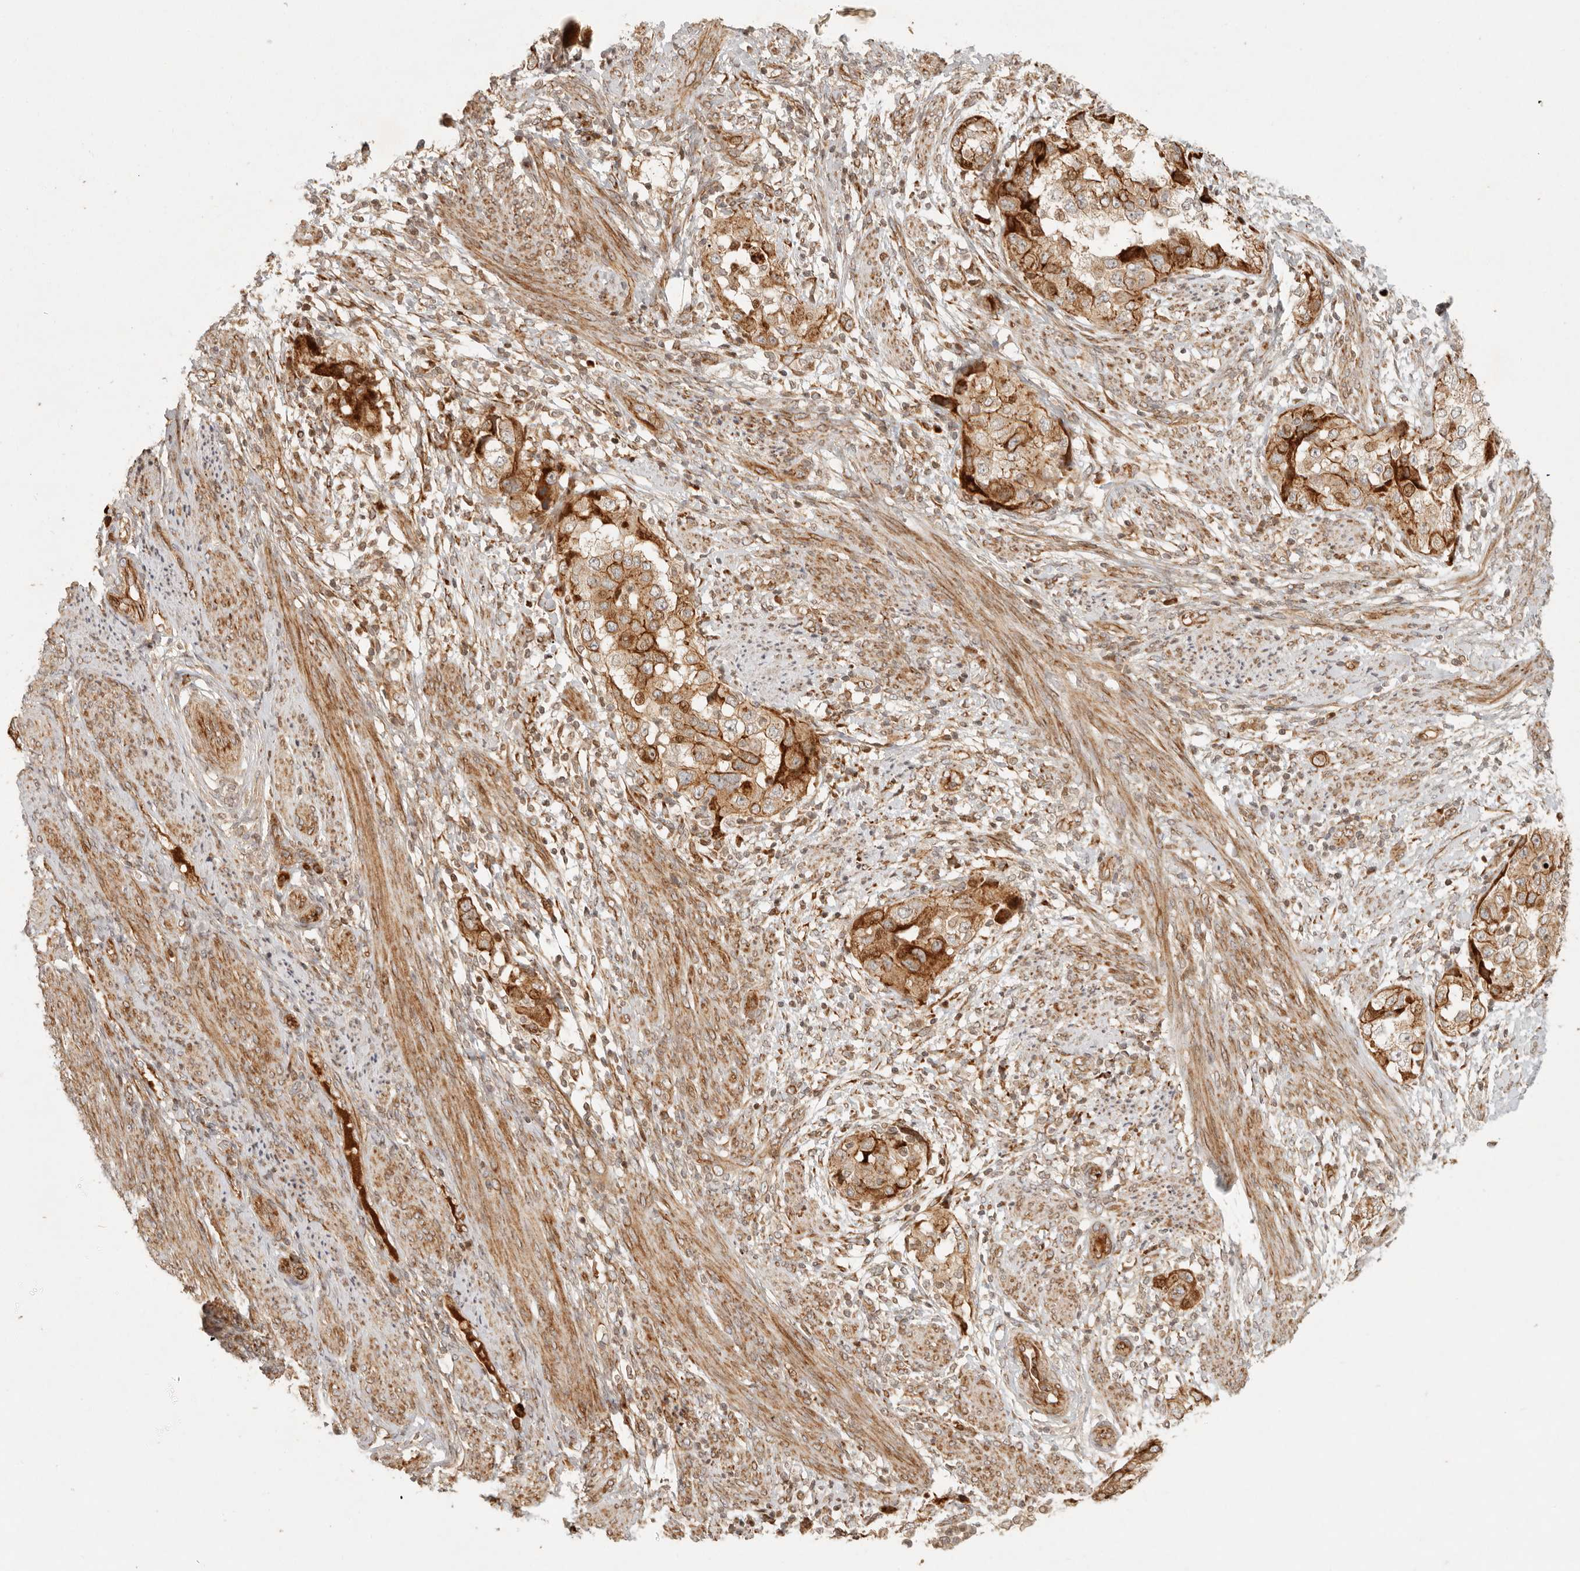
{"staining": {"intensity": "strong", "quantity": ">75%", "location": "cytoplasmic/membranous"}, "tissue": "endometrial cancer", "cell_type": "Tumor cells", "image_type": "cancer", "snomed": [{"axis": "morphology", "description": "Adenocarcinoma, NOS"}, {"axis": "topography", "description": "Endometrium"}], "caption": "The photomicrograph displays a brown stain indicating the presence of a protein in the cytoplasmic/membranous of tumor cells in adenocarcinoma (endometrial). Using DAB (brown) and hematoxylin (blue) stains, captured at high magnification using brightfield microscopy.", "gene": "KLHL38", "patient": {"sex": "female", "age": 85}}